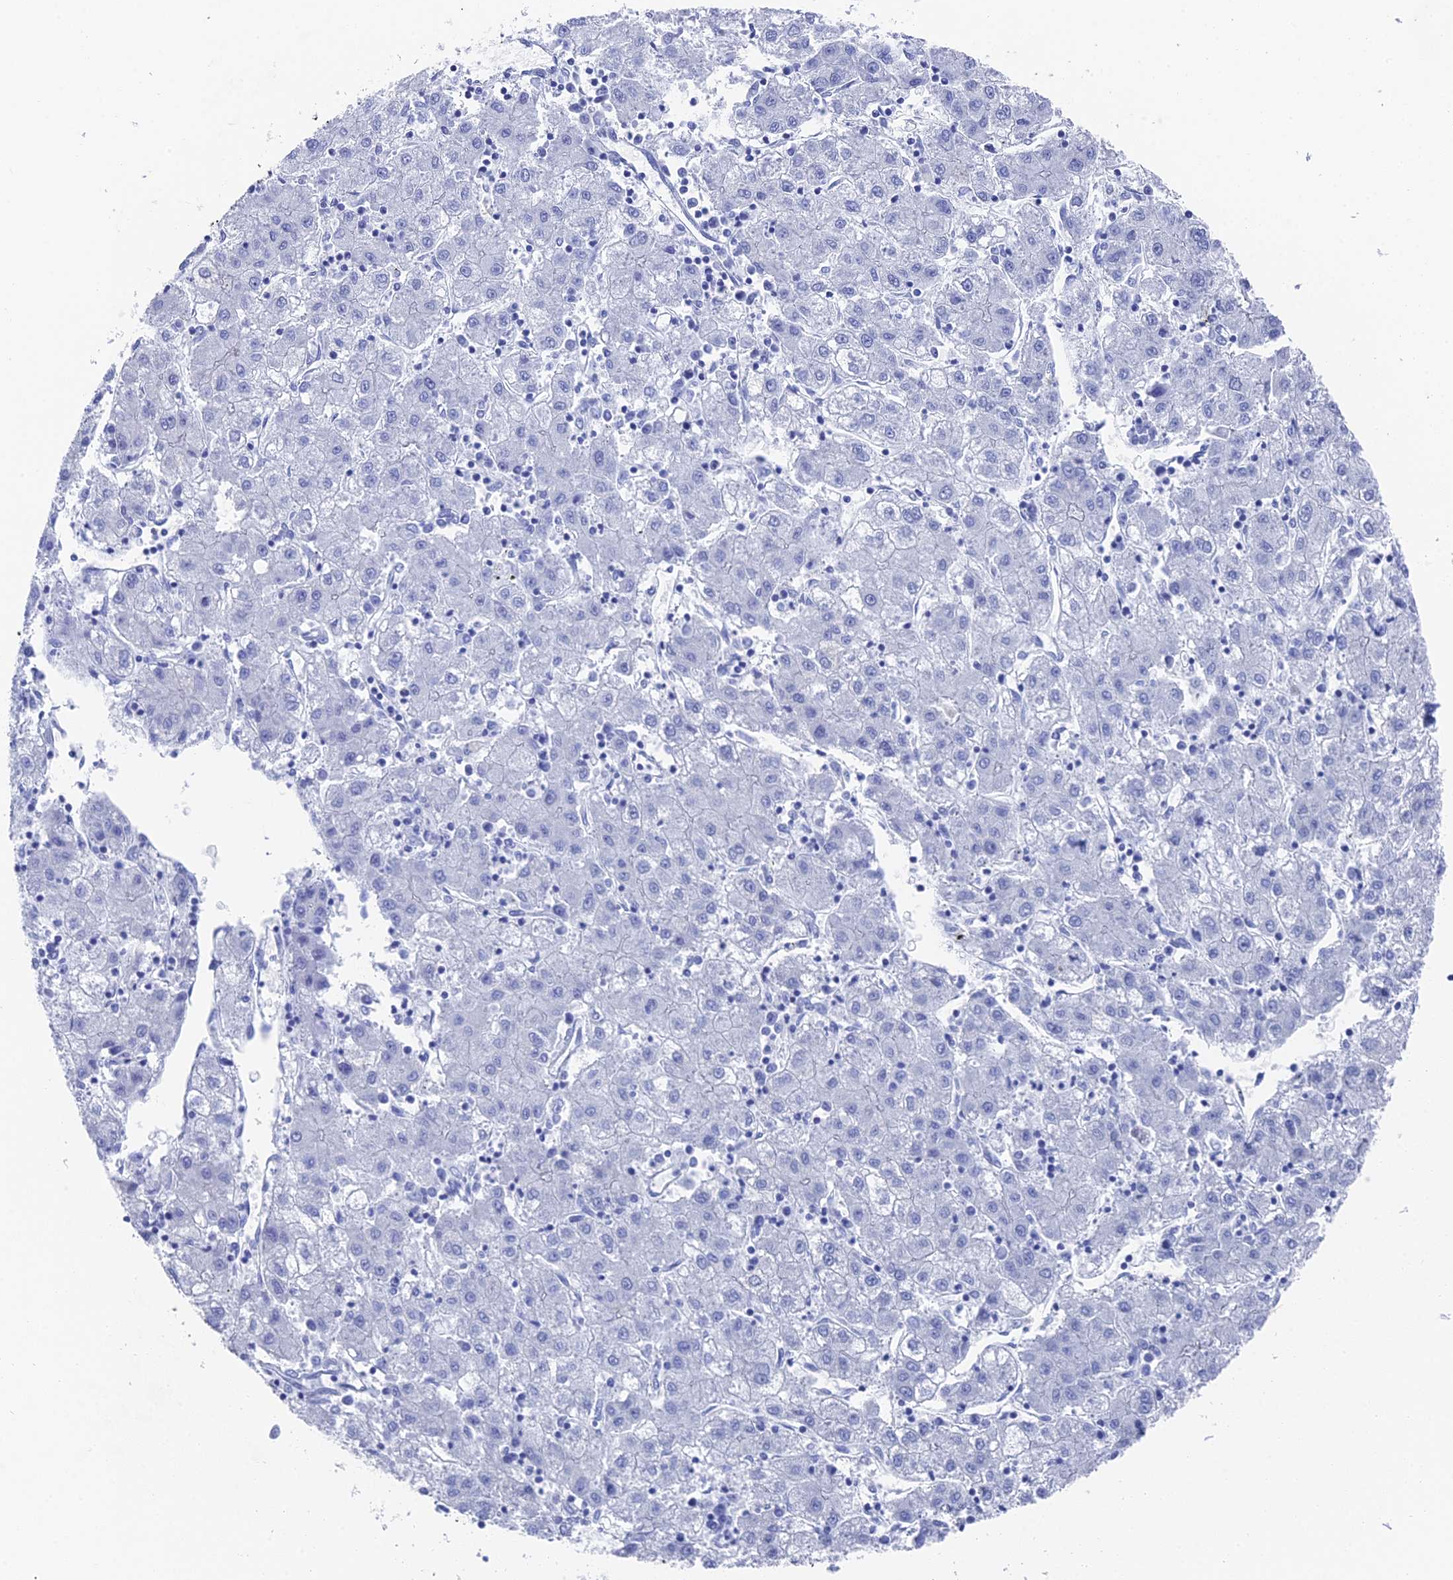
{"staining": {"intensity": "negative", "quantity": "none", "location": "none"}, "tissue": "liver cancer", "cell_type": "Tumor cells", "image_type": "cancer", "snomed": [{"axis": "morphology", "description": "Carcinoma, Hepatocellular, NOS"}, {"axis": "topography", "description": "Liver"}], "caption": "IHC histopathology image of neoplastic tissue: liver cancer (hepatocellular carcinoma) stained with DAB (3,3'-diaminobenzidine) shows no significant protein staining in tumor cells.", "gene": "ENPP3", "patient": {"sex": "male", "age": 72}}